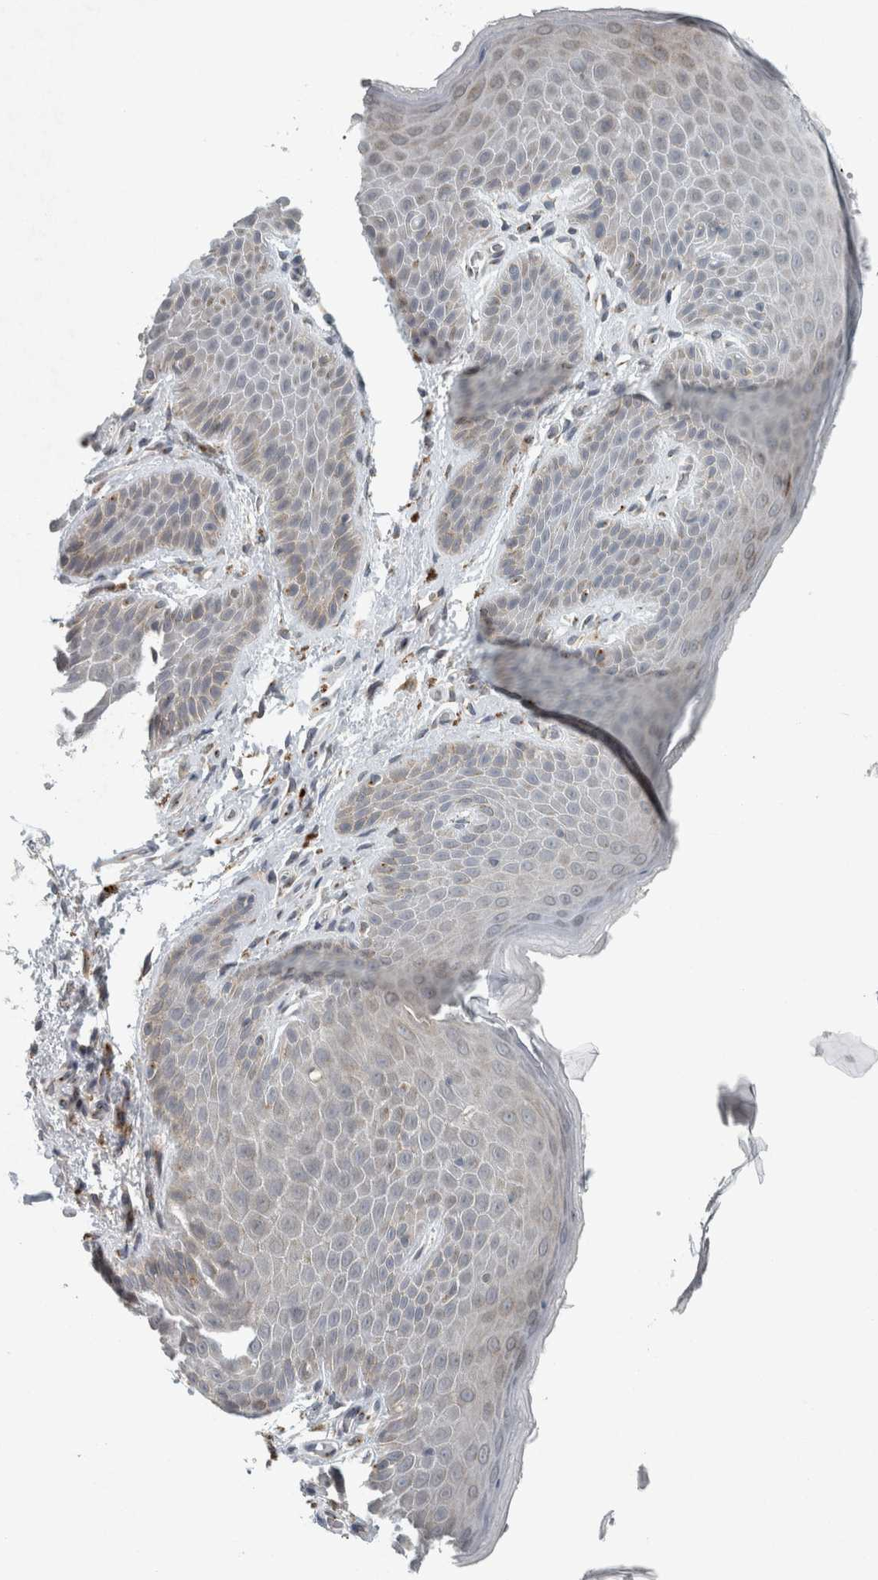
{"staining": {"intensity": "weak", "quantity": "<25%", "location": "cytoplasmic/membranous"}, "tissue": "skin", "cell_type": "Epidermal cells", "image_type": "normal", "snomed": [{"axis": "morphology", "description": "Normal tissue, NOS"}, {"axis": "topography", "description": "Anal"}], "caption": "Skin stained for a protein using immunohistochemistry (IHC) shows no expression epidermal cells.", "gene": "KIF1C", "patient": {"sex": "male", "age": 74}}